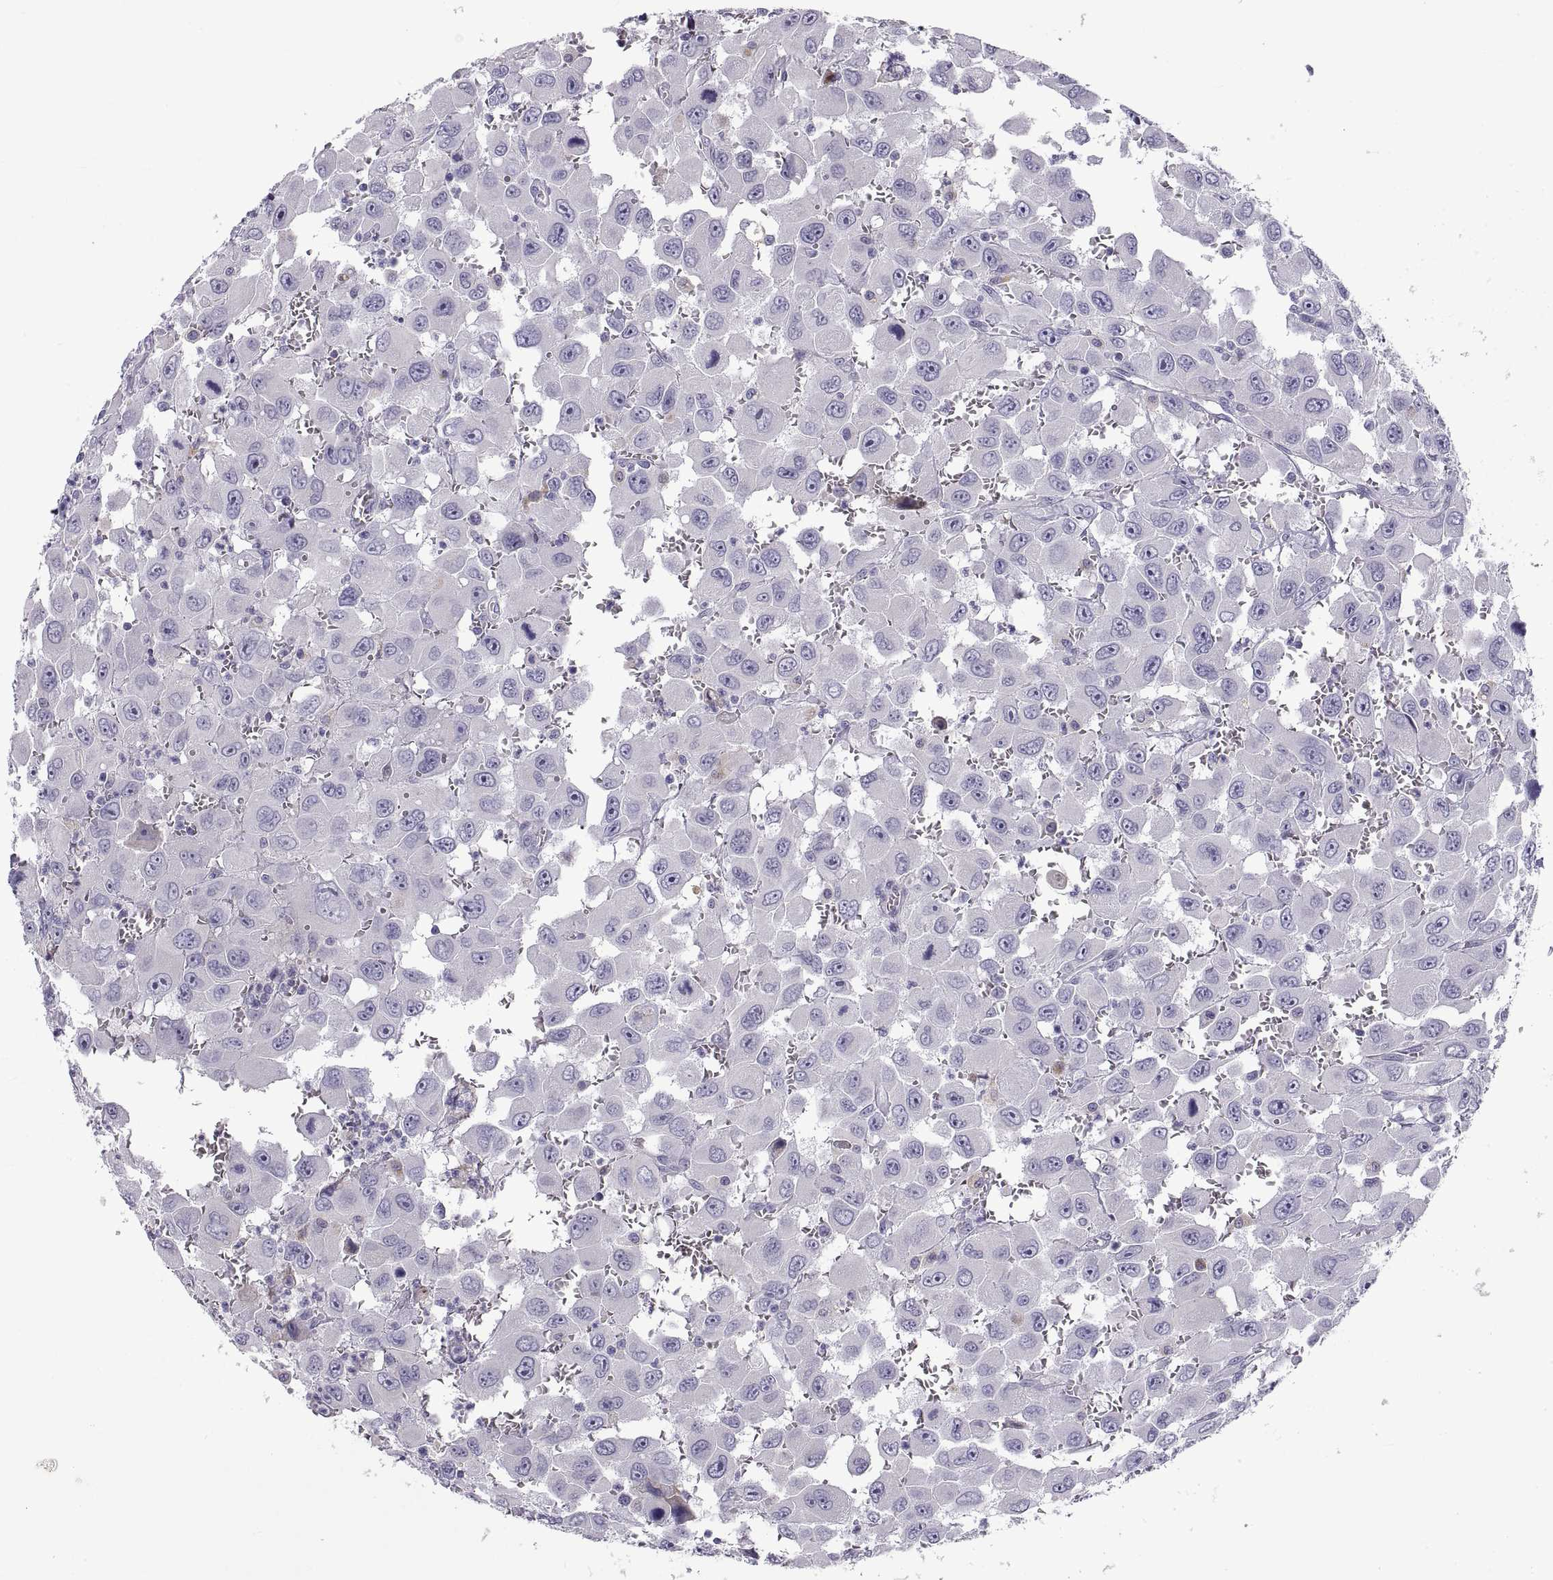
{"staining": {"intensity": "negative", "quantity": "none", "location": "none"}, "tissue": "head and neck cancer", "cell_type": "Tumor cells", "image_type": "cancer", "snomed": [{"axis": "morphology", "description": "Squamous cell carcinoma, NOS"}, {"axis": "morphology", "description": "Squamous cell carcinoma, metastatic, NOS"}, {"axis": "topography", "description": "Oral tissue"}, {"axis": "topography", "description": "Head-Neck"}], "caption": "This is a micrograph of immunohistochemistry staining of head and neck metastatic squamous cell carcinoma, which shows no positivity in tumor cells.", "gene": "CRYBB3", "patient": {"sex": "female", "age": 85}}